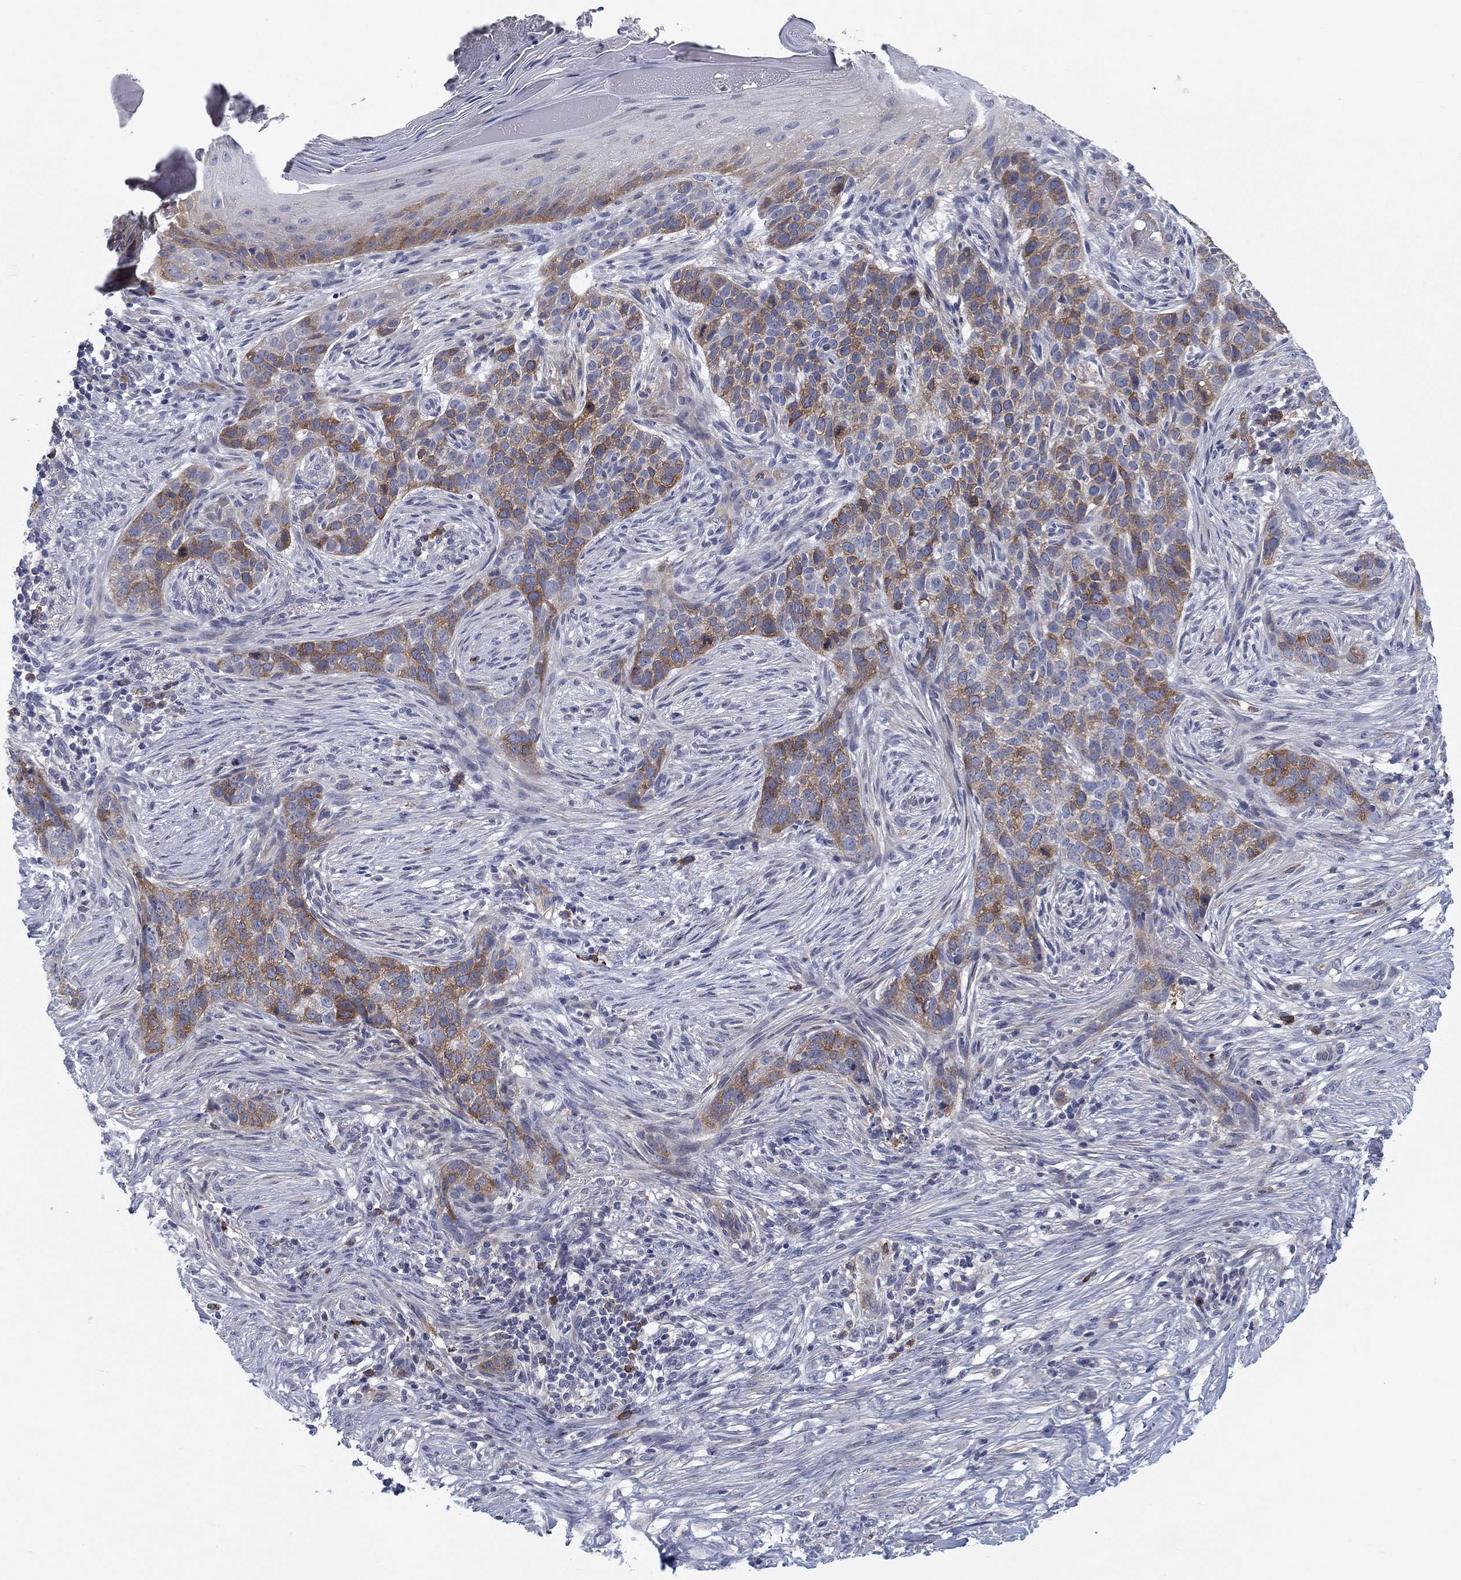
{"staining": {"intensity": "moderate", "quantity": "<25%", "location": "cytoplasmic/membranous"}, "tissue": "skin cancer", "cell_type": "Tumor cells", "image_type": "cancer", "snomed": [{"axis": "morphology", "description": "Squamous cell carcinoma, NOS"}, {"axis": "topography", "description": "Skin"}], "caption": "Immunohistochemical staining of human skin cancer (squamous cell carcinoma) displays moderate cytoplasmic/membranous protein expression in approximately <25% of tumor cells.", "gene": "KIF15", "patient": {"sex": "male", "age": 88}}